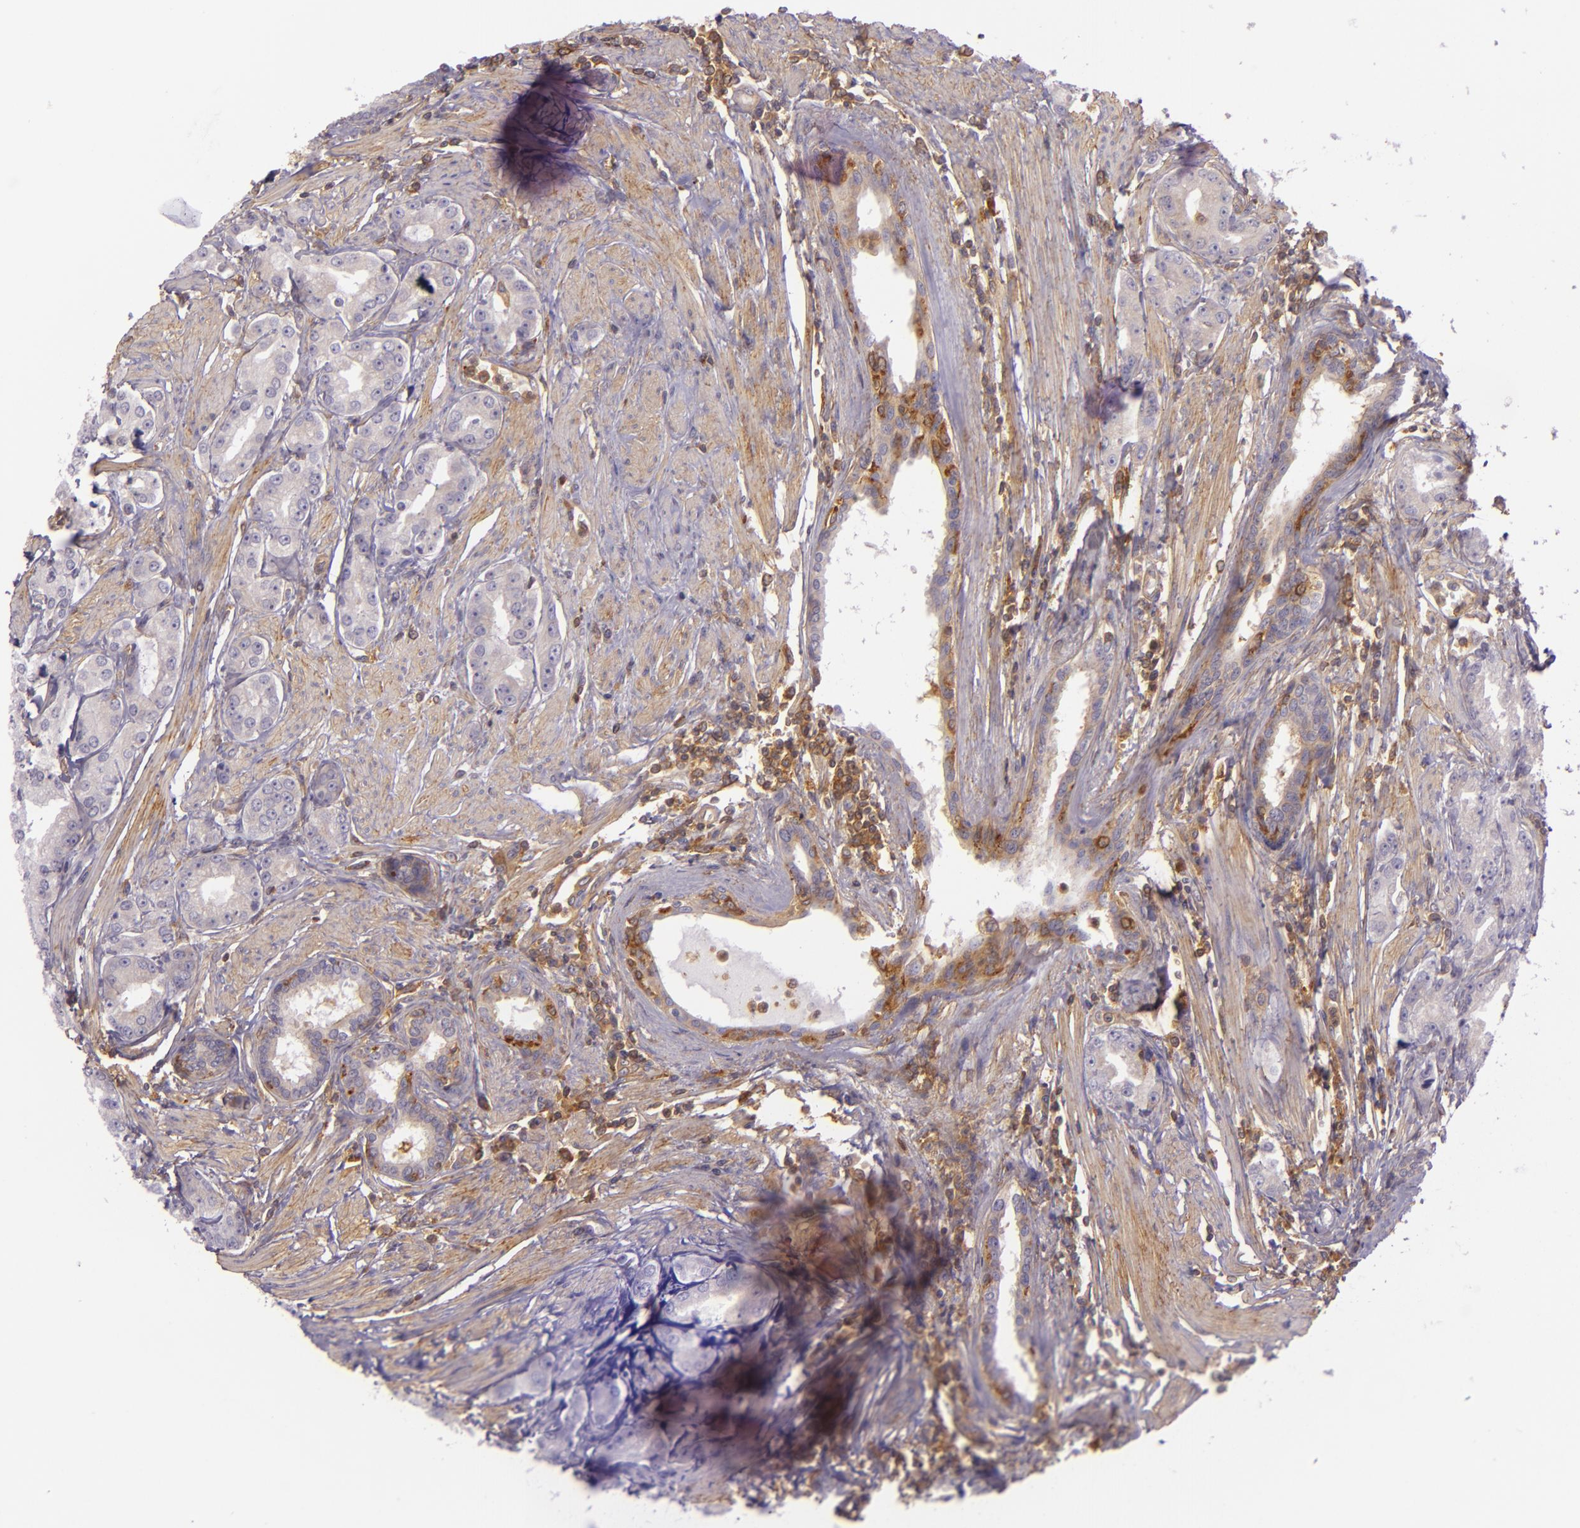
{"staining": {"intensity": "negative", "quantity": "none", "location": "none"}, "tissue": "prostate cancer", "cell_type": "Tumor cells", "image_type": "cancer", "snomed": [{"axis": "morphology", "description": "Adenocarcinoma, Medium grade"}, {"axis": "topography", "description": "Prostate"}], "caption": "Immunohistochemistry (IHC) of human prostate cancer displays no positivity in tumor cells.", "gene": "TLN1", "patient": {"sex": "male", "age": 72}}